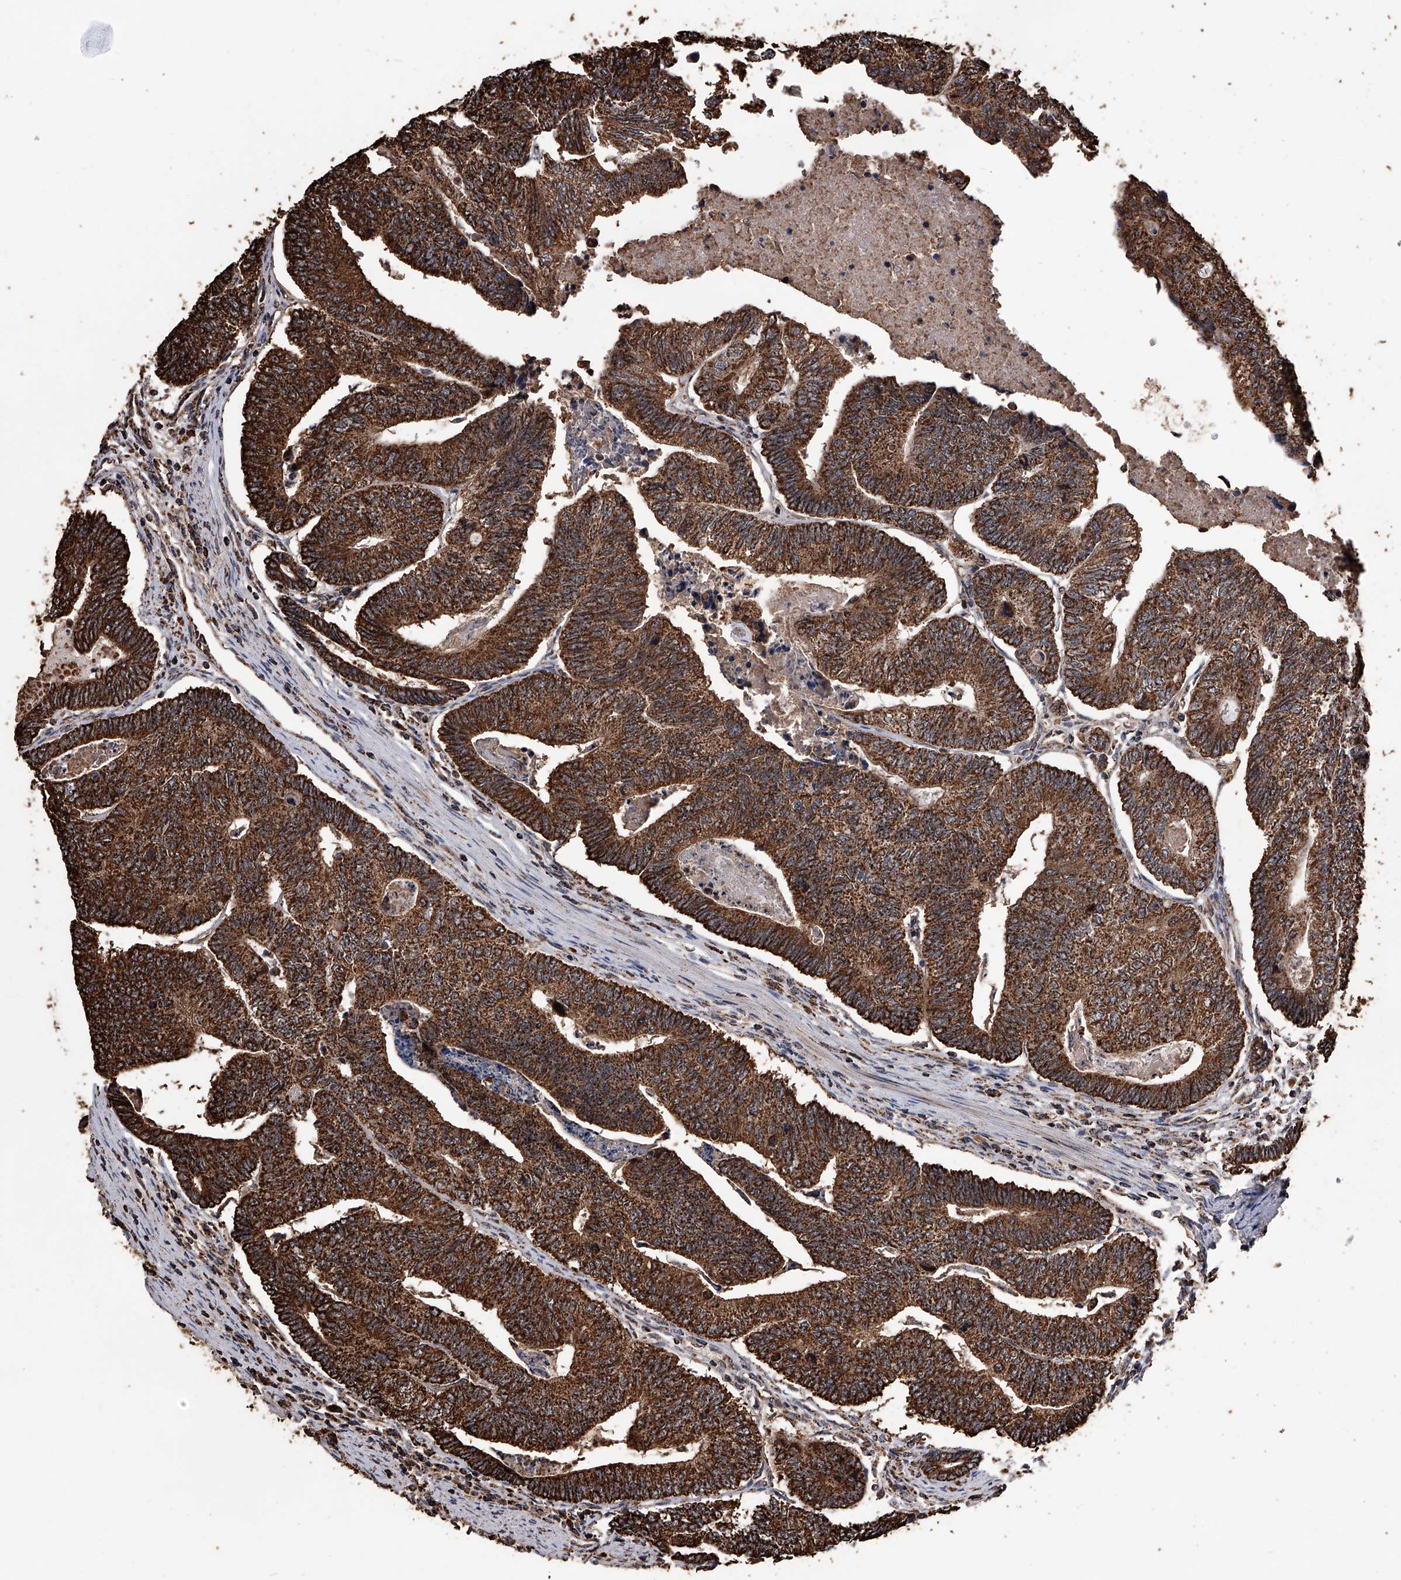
{"staining": {"intensity": "strong", "quantity": ">75%", "location": "cytoplasmic/membranous"}, "tissue": "colorectal cancer", "cell_type": "Tumor cells", "image_type": "cancer", "snomed": [{"axis": "morphology", "description": "Adenocarcinoma, NOS"}, {"axis": "topography", "description": "Colon"}], "caption": "Approximately >75% of tumor cells in human colorectal cancer demonstrate strong cytoplasmic/membranous protein positivity as visualized by brown immunohistochemical staining.", "gene": "SMPDL3A", "patient": {"sex": "female", "age": 67}}